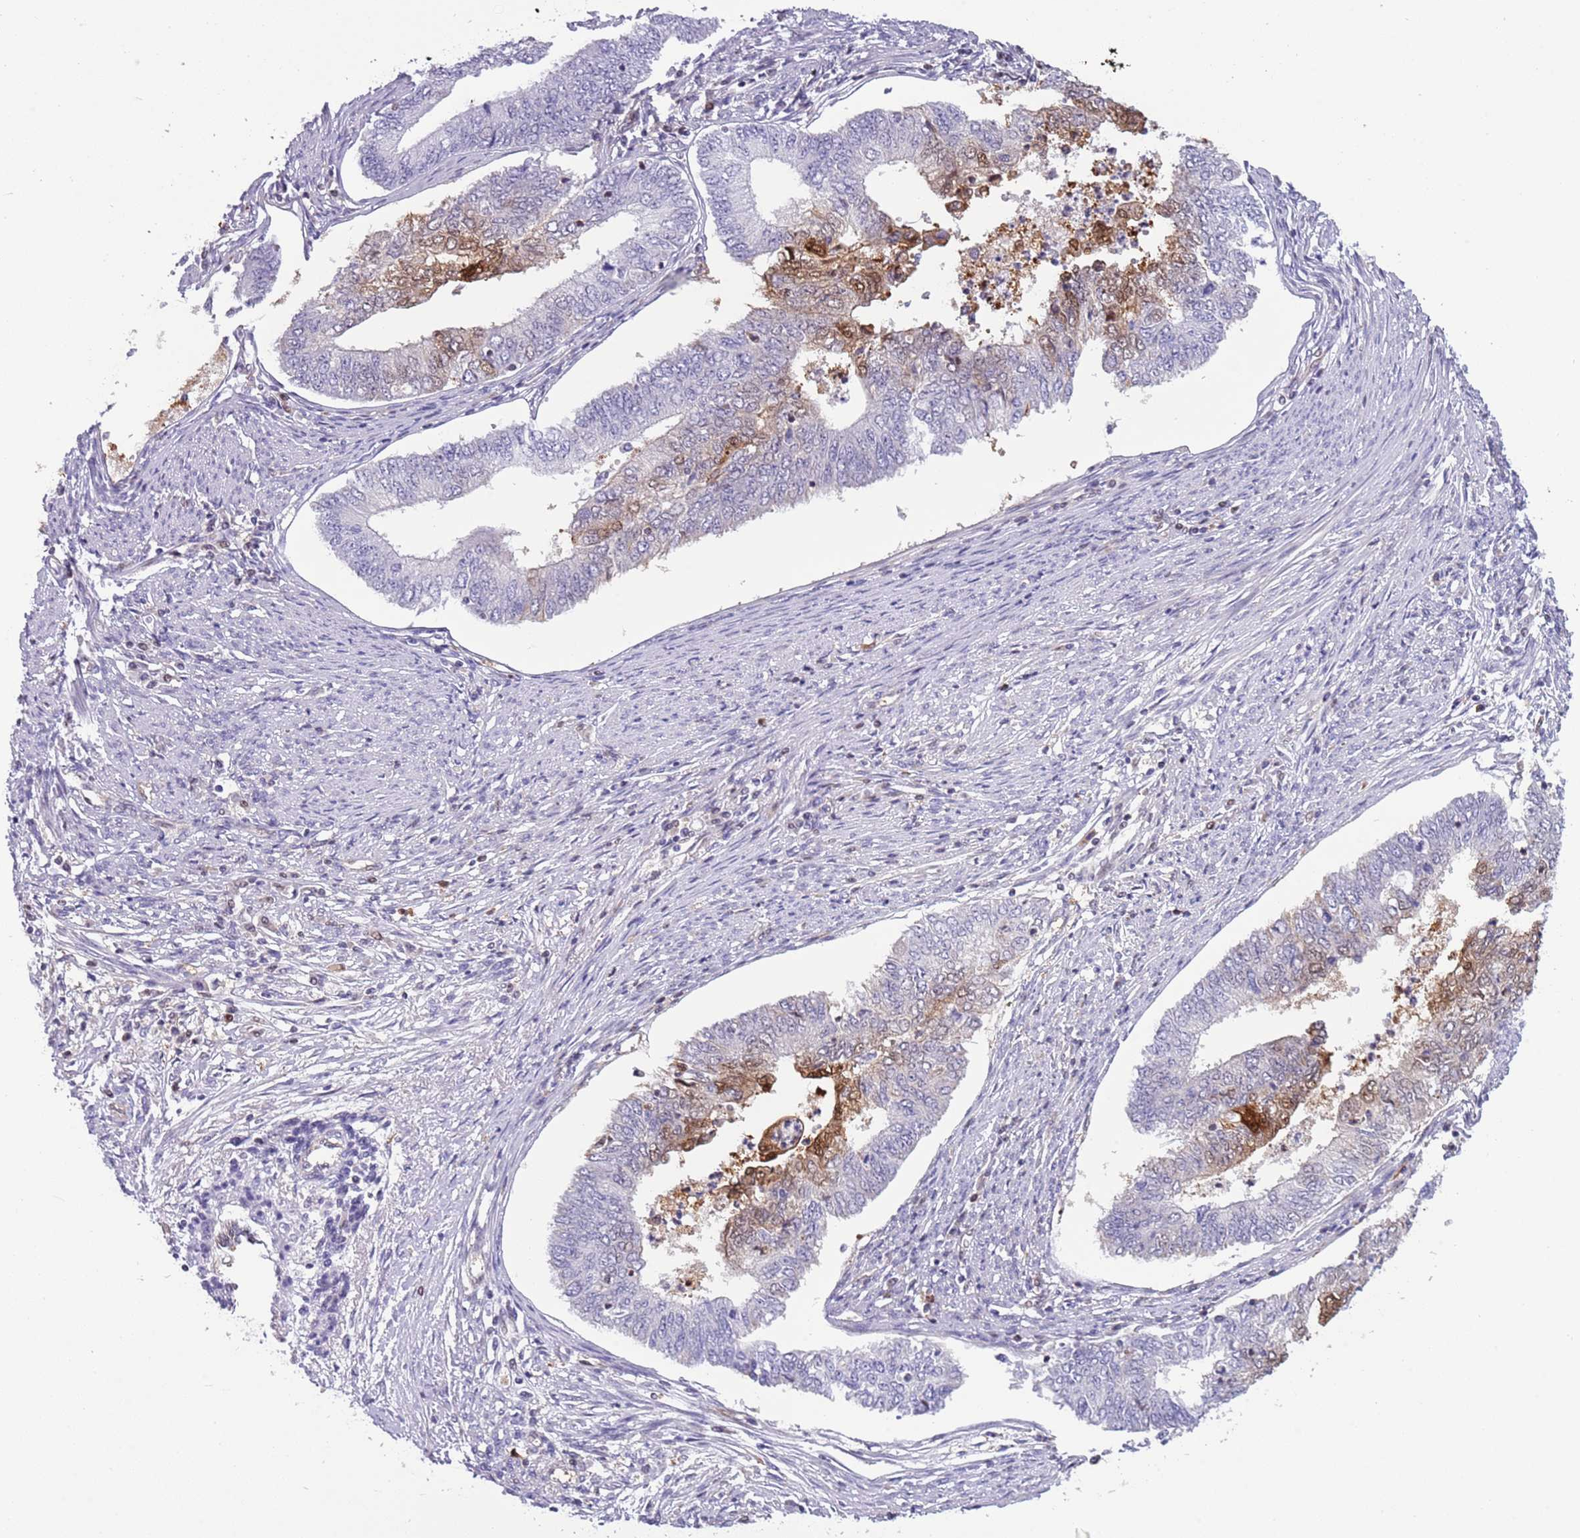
{"staining": {"intensity": "moderate", "quantity": "<25%", "location": "cytoplasmic/membranous,nuclear"}, "tissue": "endometrial cancer", "cell_type": "Tumor cells", "image_type": "cancer", "snomed": [{"axis": "morphology", "description": "Adenocarcinoma, NOS"}, {"axis": "topography", "description": "Endometrium"}], "caption": "A brown stain labels moderate cytoplasmic/membranous and nuclear staining of a protein in endometrial cancer (adenocarcinoma) tumor cells.", "gene": "NBPF6", "patient": {"sex": "female", "age": 68}}